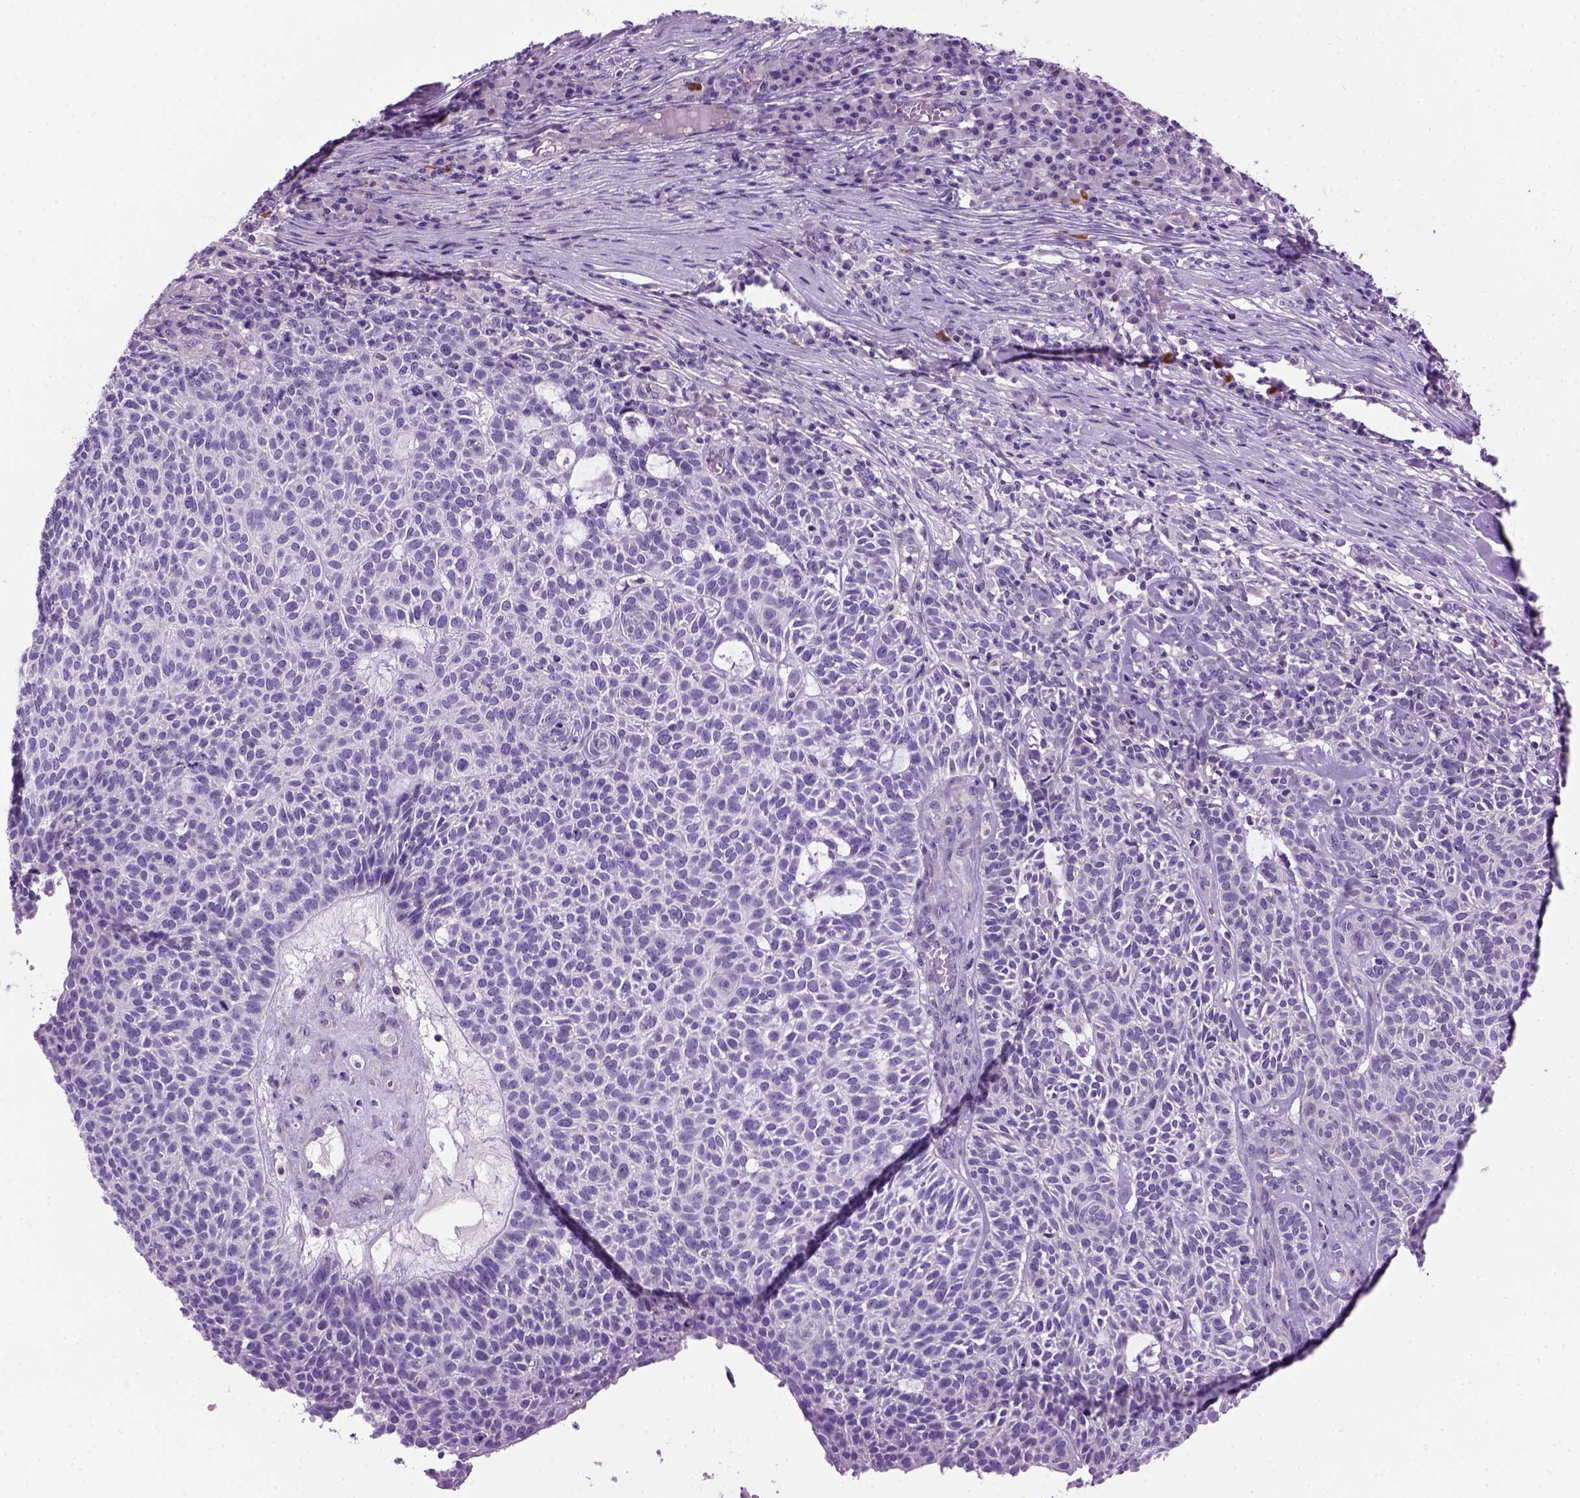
{"staining": {"intensity": "negative", "quantity": "none", "location": "none"}, "tissue": "skin cancer", "cell_type": "Tumor cells", "image_type": "cancer", "snomed": [{"axis": "morphology", "description": "Squamous cell carcinoma, NOS"}, {"axis": "topography", "description": "Skin"}], "caption": "Skin cancer was stained to show a protein in brown. There is no significant expression in tumor cells.", "gene": "GABRB2", "patient": {"sex": "female", "age": 90}}